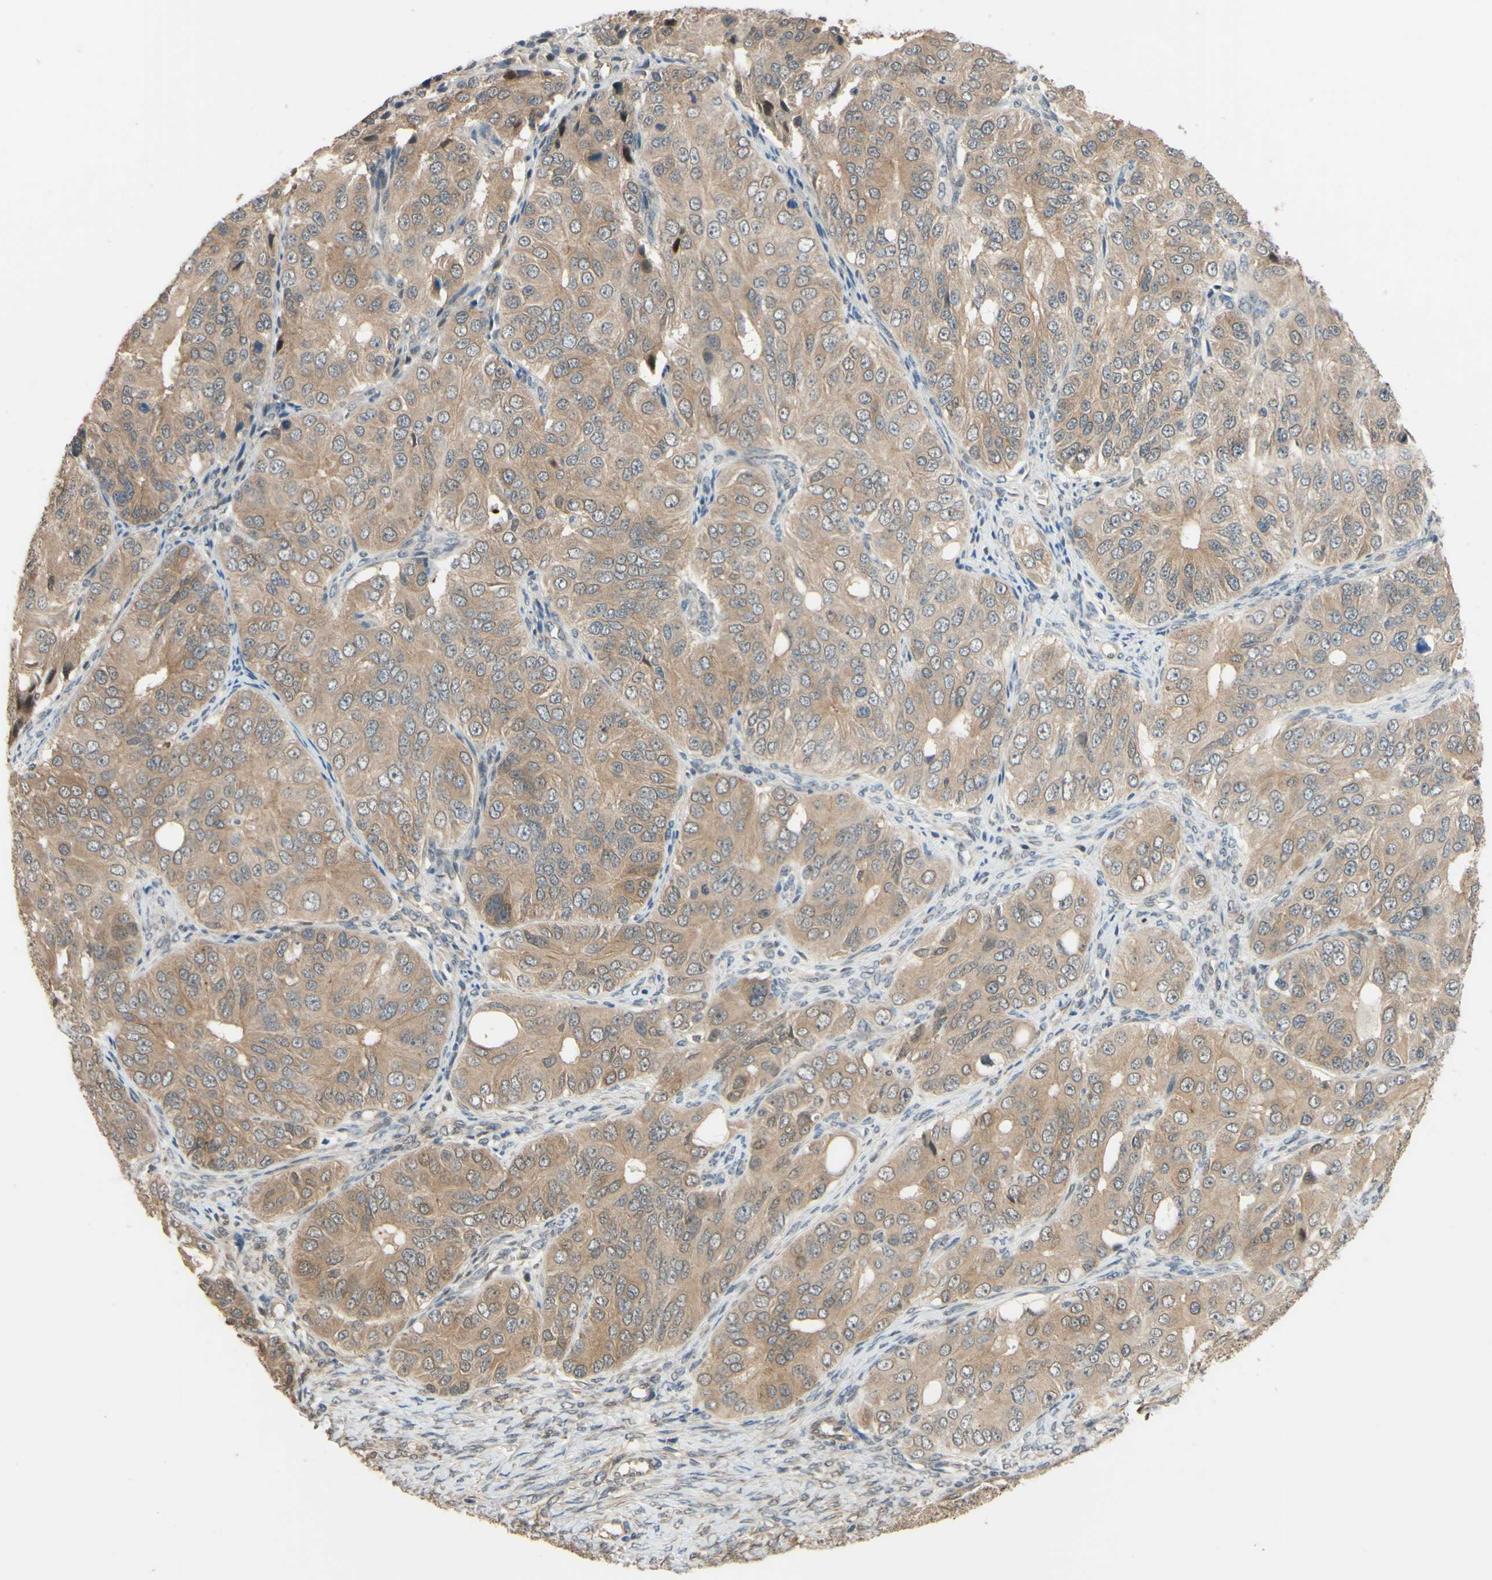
{"staining": {"intensity": "moderate", "quantity": ">75%", "location": "cytoplasmic/membranous"}, "tissue": "ovarian cancer", "cell_type": "Tumor cells", "image_type": "cancer", "snomed": [{"axis": "morphology", "description": "Carcinoma, endometroid"}, {"axis": "topography", "description": "Ovary"}], "caption": "Immunohistochemical staining of ovarian endometroid carcinoma exhibits medium levels of moderate cytoplasmic/membranous positivity in approximately >75% of tumor cells. (brown staining indicates protein expression, while blue staining denotes nuclei).", "gene": "SMIM19", "patient": {"sex": "female", "age": 51}}